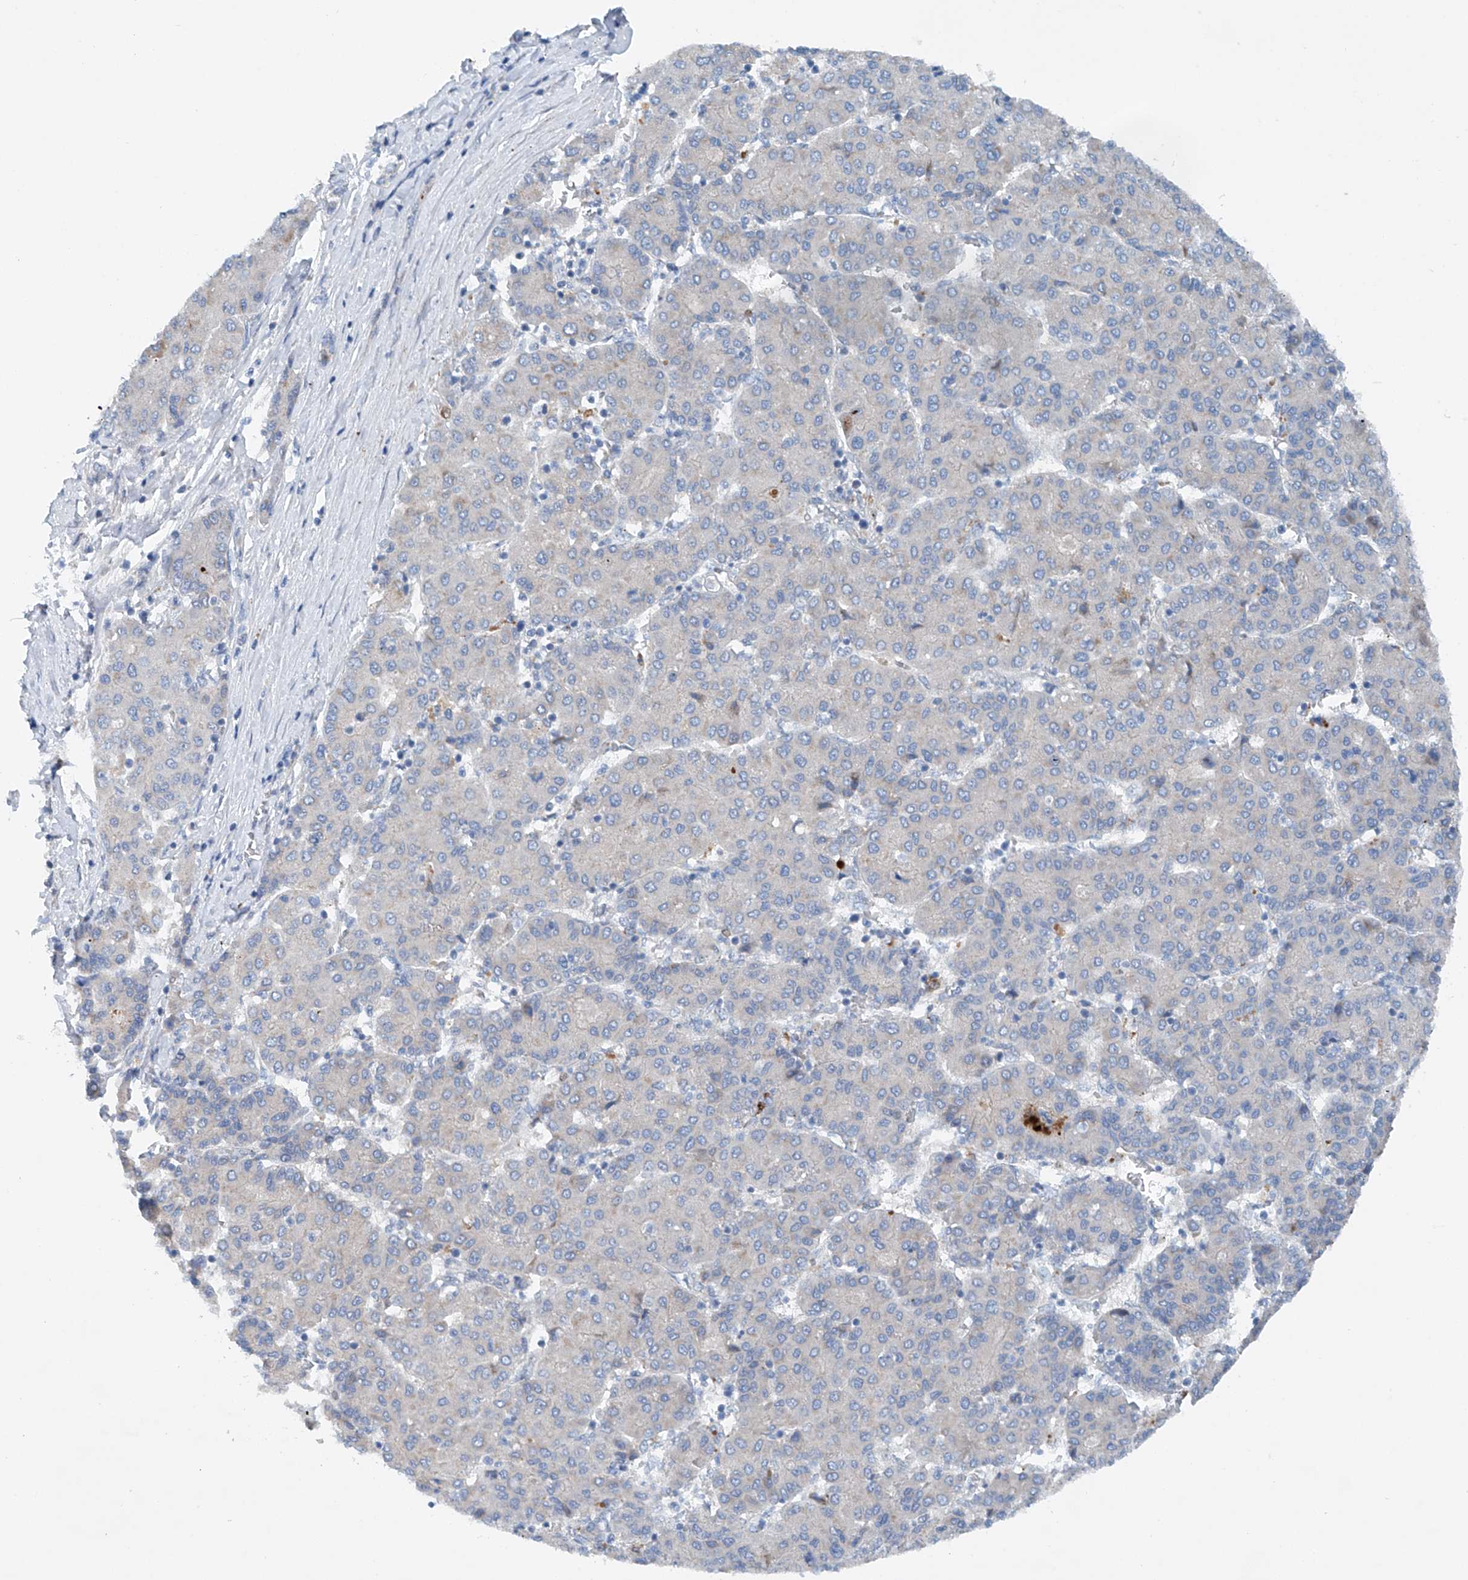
{"staining": {"intensity": "negative", "quantity": "none", "location": "none"}, "tissue": "liver cancer", "cell_type": "Tumor cells", "image_type": "cancer", "snomed": [{"axis": "morphology", "description": "Carcinoma, Hepatocellular, NOS"}, {"axis": "topography", "description": "Liver"}], "caption": "This is a photomicrograph of IHC staining of liver hepatocellular carcinoma, which shows no positivity in tumor cells. (Immunohistochemistry, brightfield microscopy, high magnification).", "gene": "CEP85L", "patient": {"sex": "male", "age": 65}}